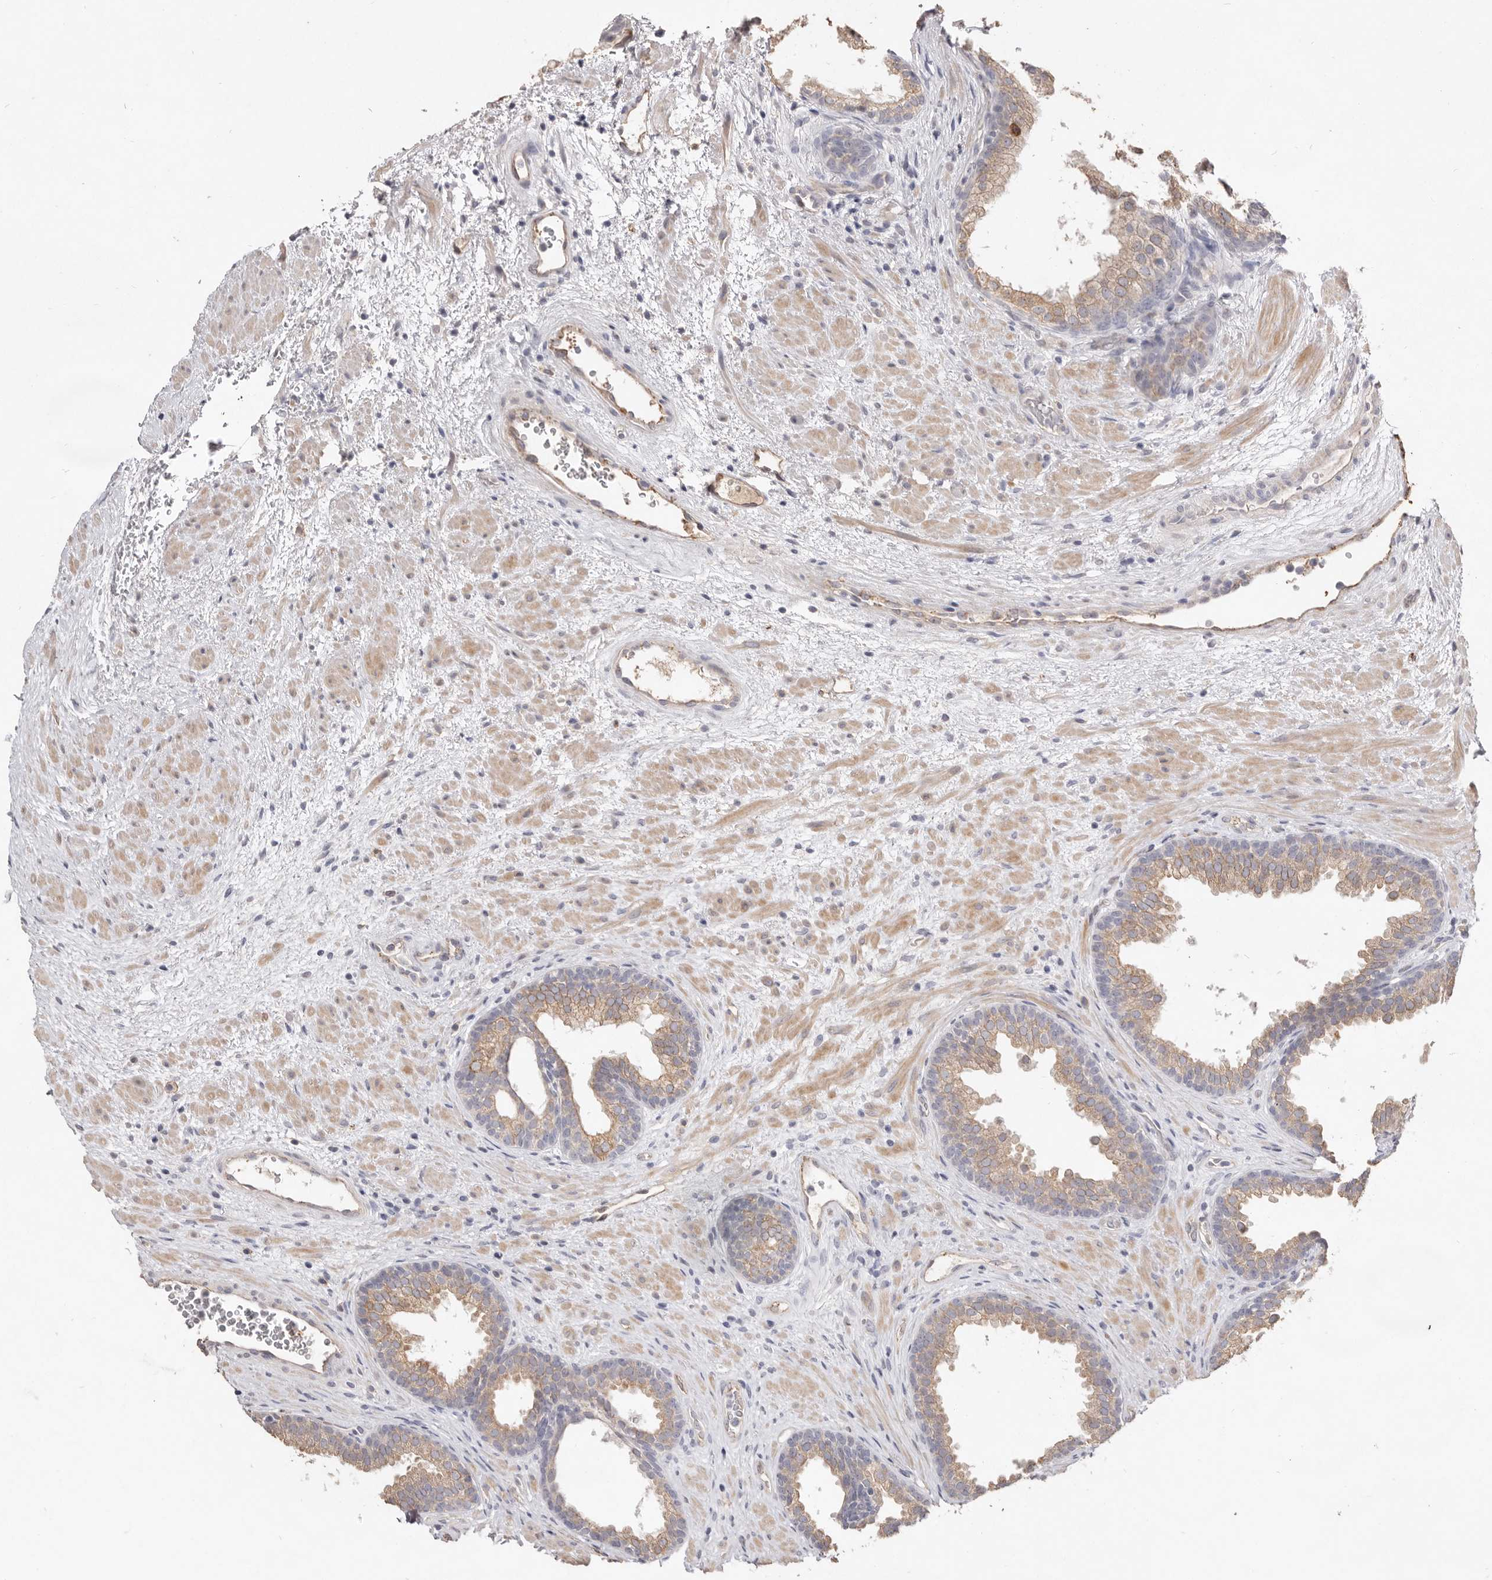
{"staining": {"intensity": "moderate", "quantity": "25%-75%", "location": "cytoplasmic/membranous"}, "tissue": "prostate", "cell_type": "Glandular cells", "image_type": "normal", "snomed": [{"axis": "morphology", "description": "Normal tissue, NOS"}, {"axis": "topography", "description": "Prostate"}], "caption": "Prostate stained for a protein displays moderate cytoplasmic/membranous positivity in glandular cells. Ihc stains the protein of interest in brown and the nuclei are stained blue.", "gene": "ZYG11B", "patient": {"sex": "male", "age": 76}}